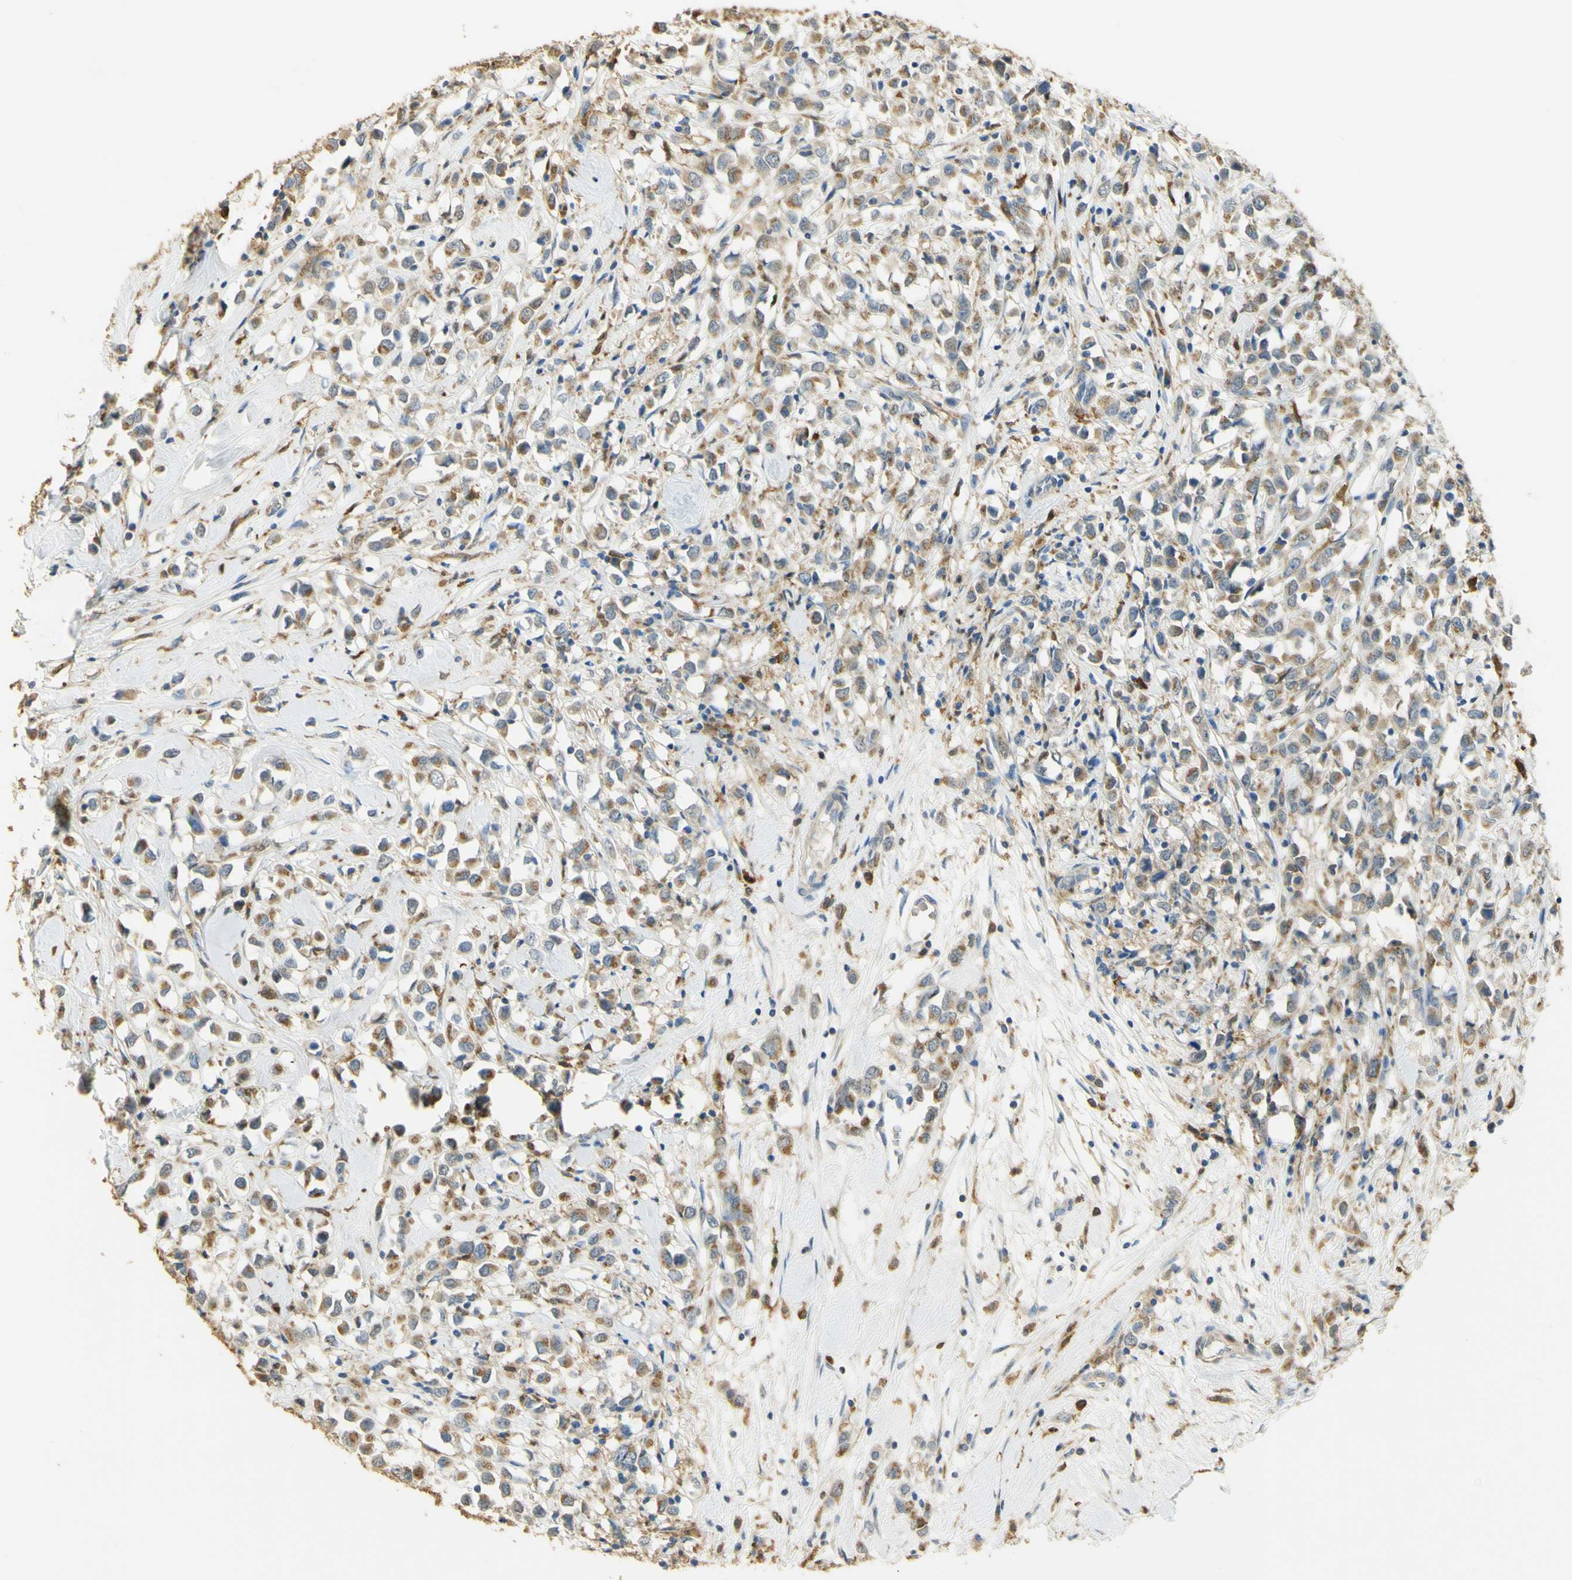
{"staining": {"intensity": "moderate", "quantity": ">75%", "location": "cytoplasmic/membranous"}, "tissue": "breast cancer", "cell_type": "Tumor cells", "image_type": "cancer", "snomed": [{"axis": "morphology", "description": "Duct carcinoma"}, {"axis": "topography", "description": "Breast"}], "caption": "Immunohistochemical staining of breast cancer (intraductal carcinoma) displays moderate cytoplasmic/membranous protein expression in approximately >75% of tumor cells.", "gene": "PAK1", "patient": {"sex": "female", "age": 61}}